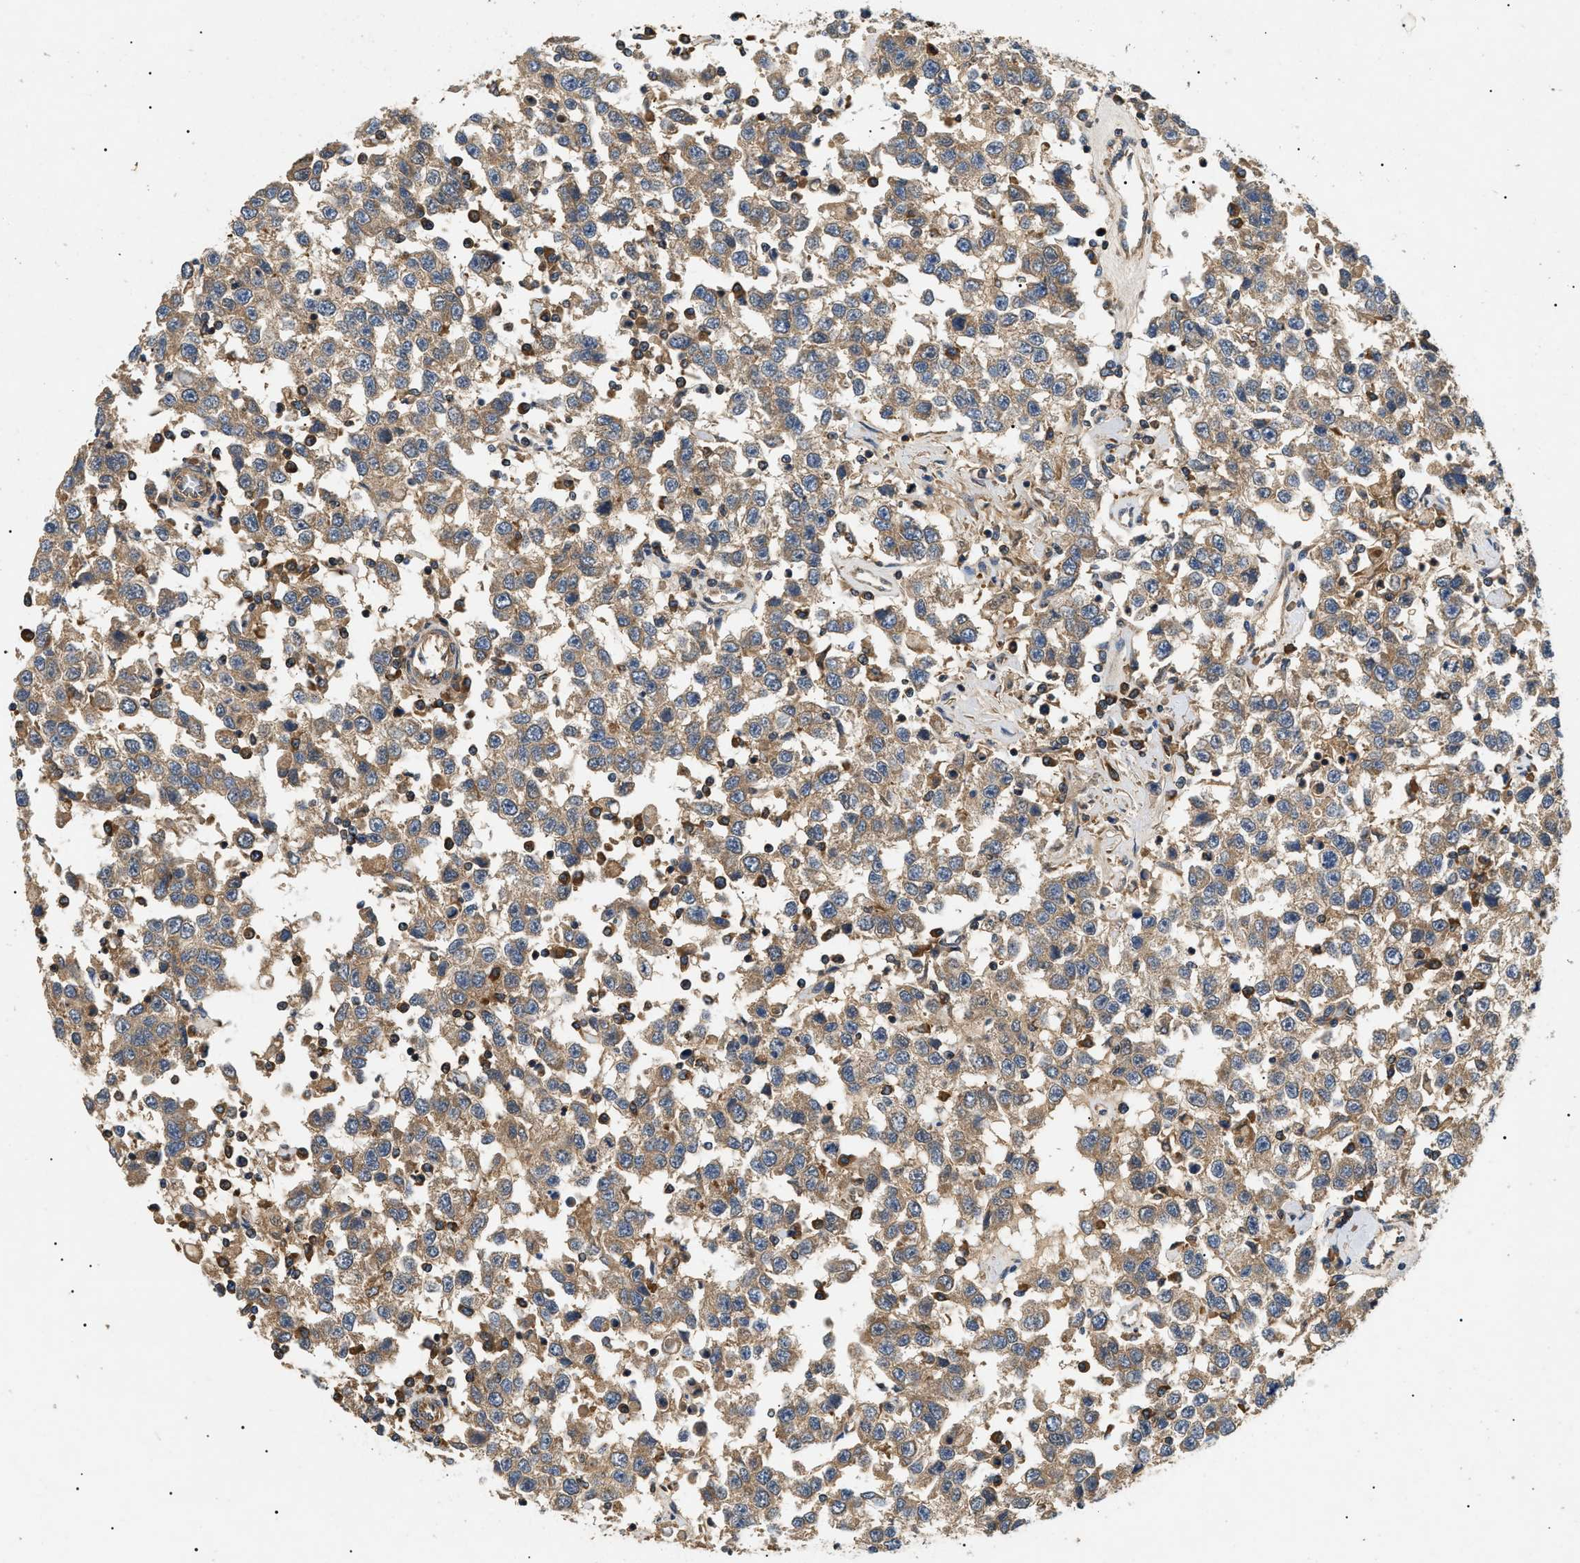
{"staining": {"intensity": "moderate", "quantity": ">75%", "location": "cytoplasmic/membranous"}, "tissue": "testis cancer", "cell_type": "Tumor cells", "image_type": "cancer", "snomed": [{"axis": "morphology", "description": "Seminoma, NOS"}, {"axis": "topography", "description": "Testis"}], "caption": "This is a photomicrograph of IHC staining of testis cancer, which shows moderate positivity in the cytoplasmic/membranous of tumor cells.", "gene": "PPM1B", "patient": {"sex": "male", "age": 41}}